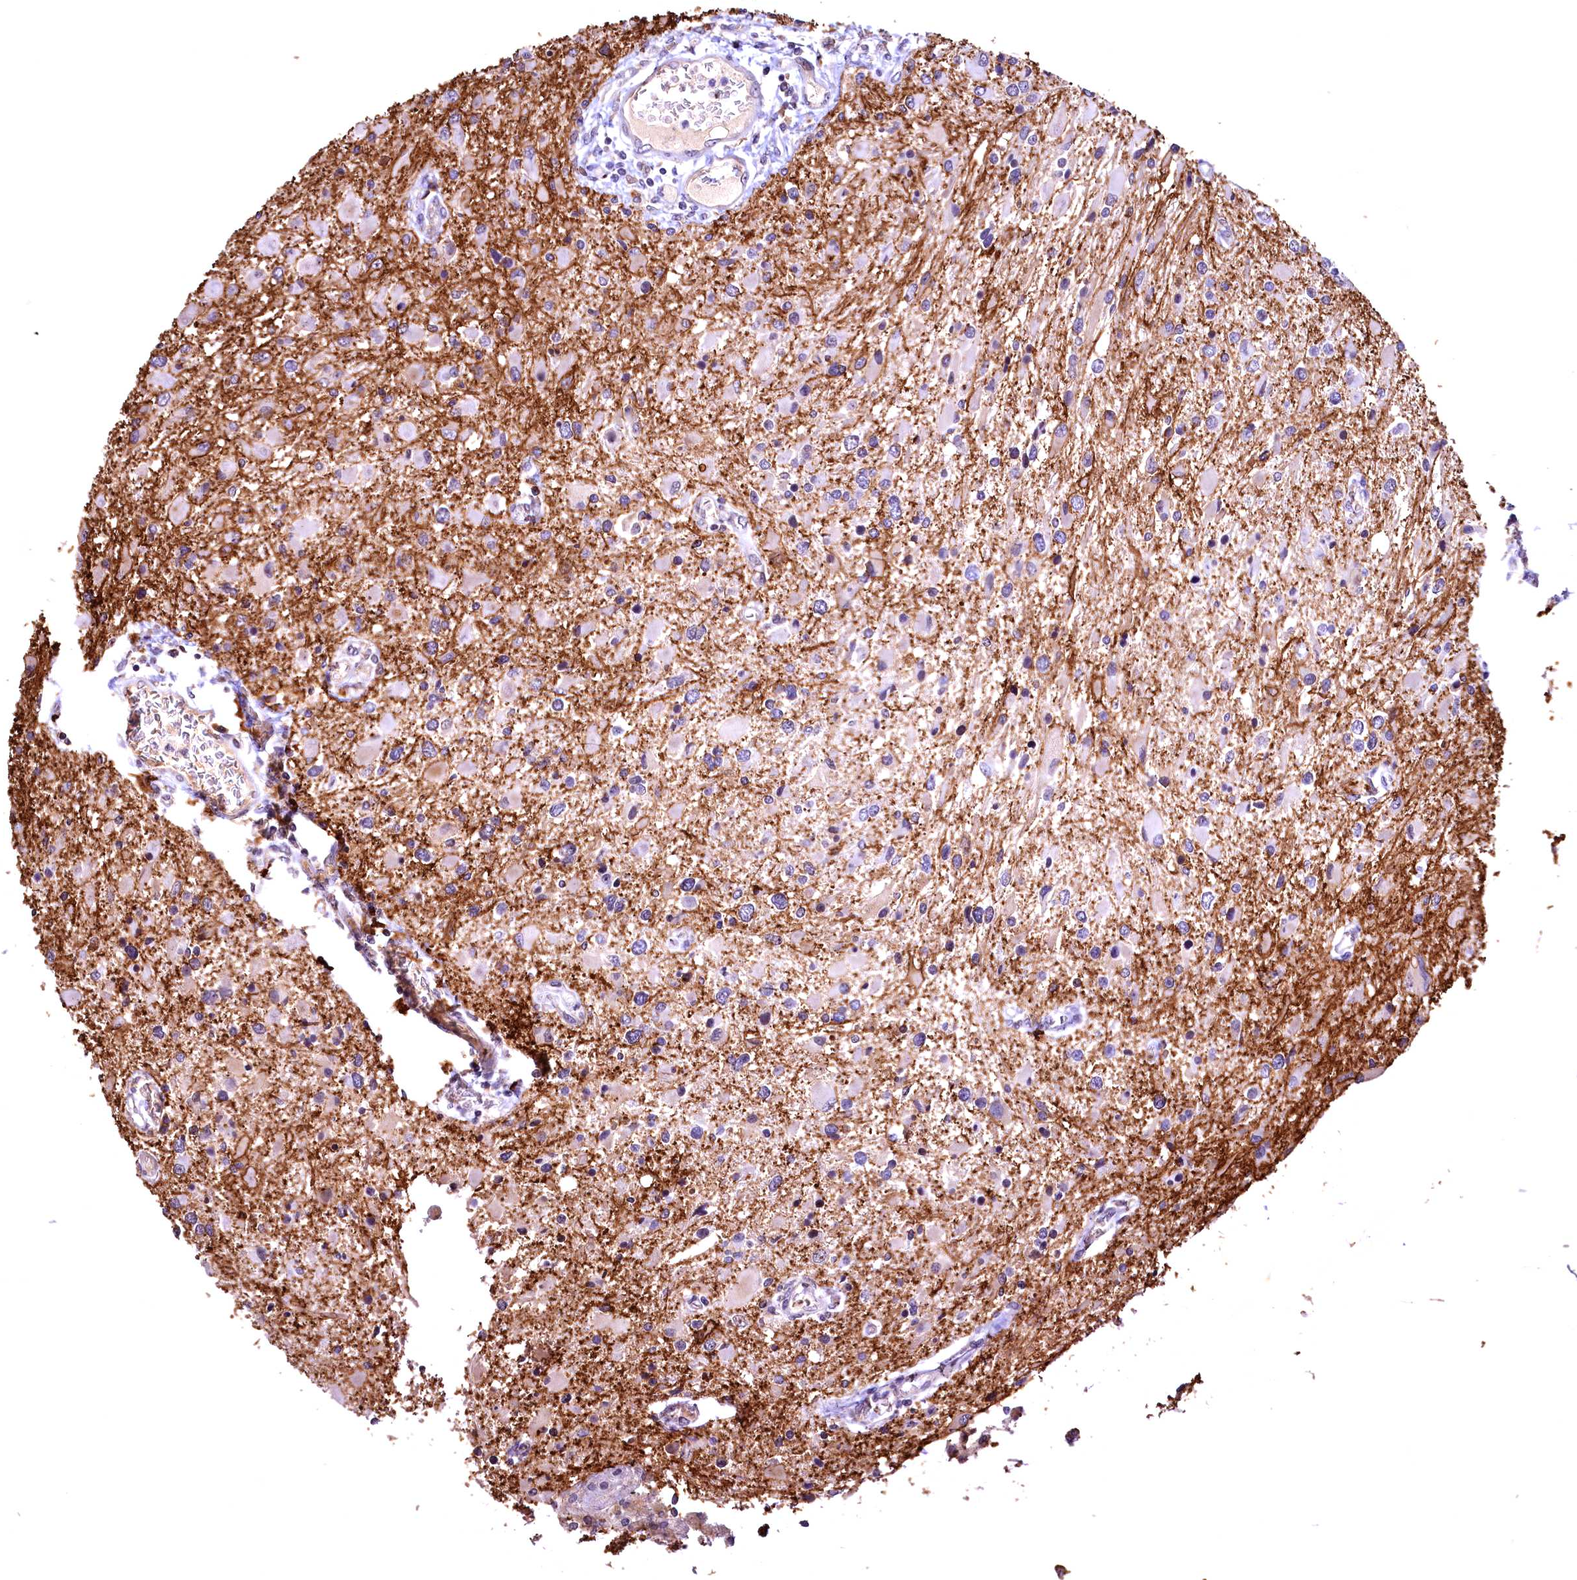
{"staining": {"intensity": "negative", "quantity": "none", "location": "none"}, "tissue": "glioma", "cell_type": "Tumor cells", "image_type": "cancer", "snomed": [{"axis": "morphology", "description": "Glioma, malignant, High grade"}, {"axis": "topography", "description": "Brain"}], "caption": "Tumor cells show no significant staining in glioma. (Brightfield microscopy of DAB (3,3'-diaminobenzidine) IHC at high magnification).", "gene": "LATS2", "patient": {"sex": "male", "age": 53}}